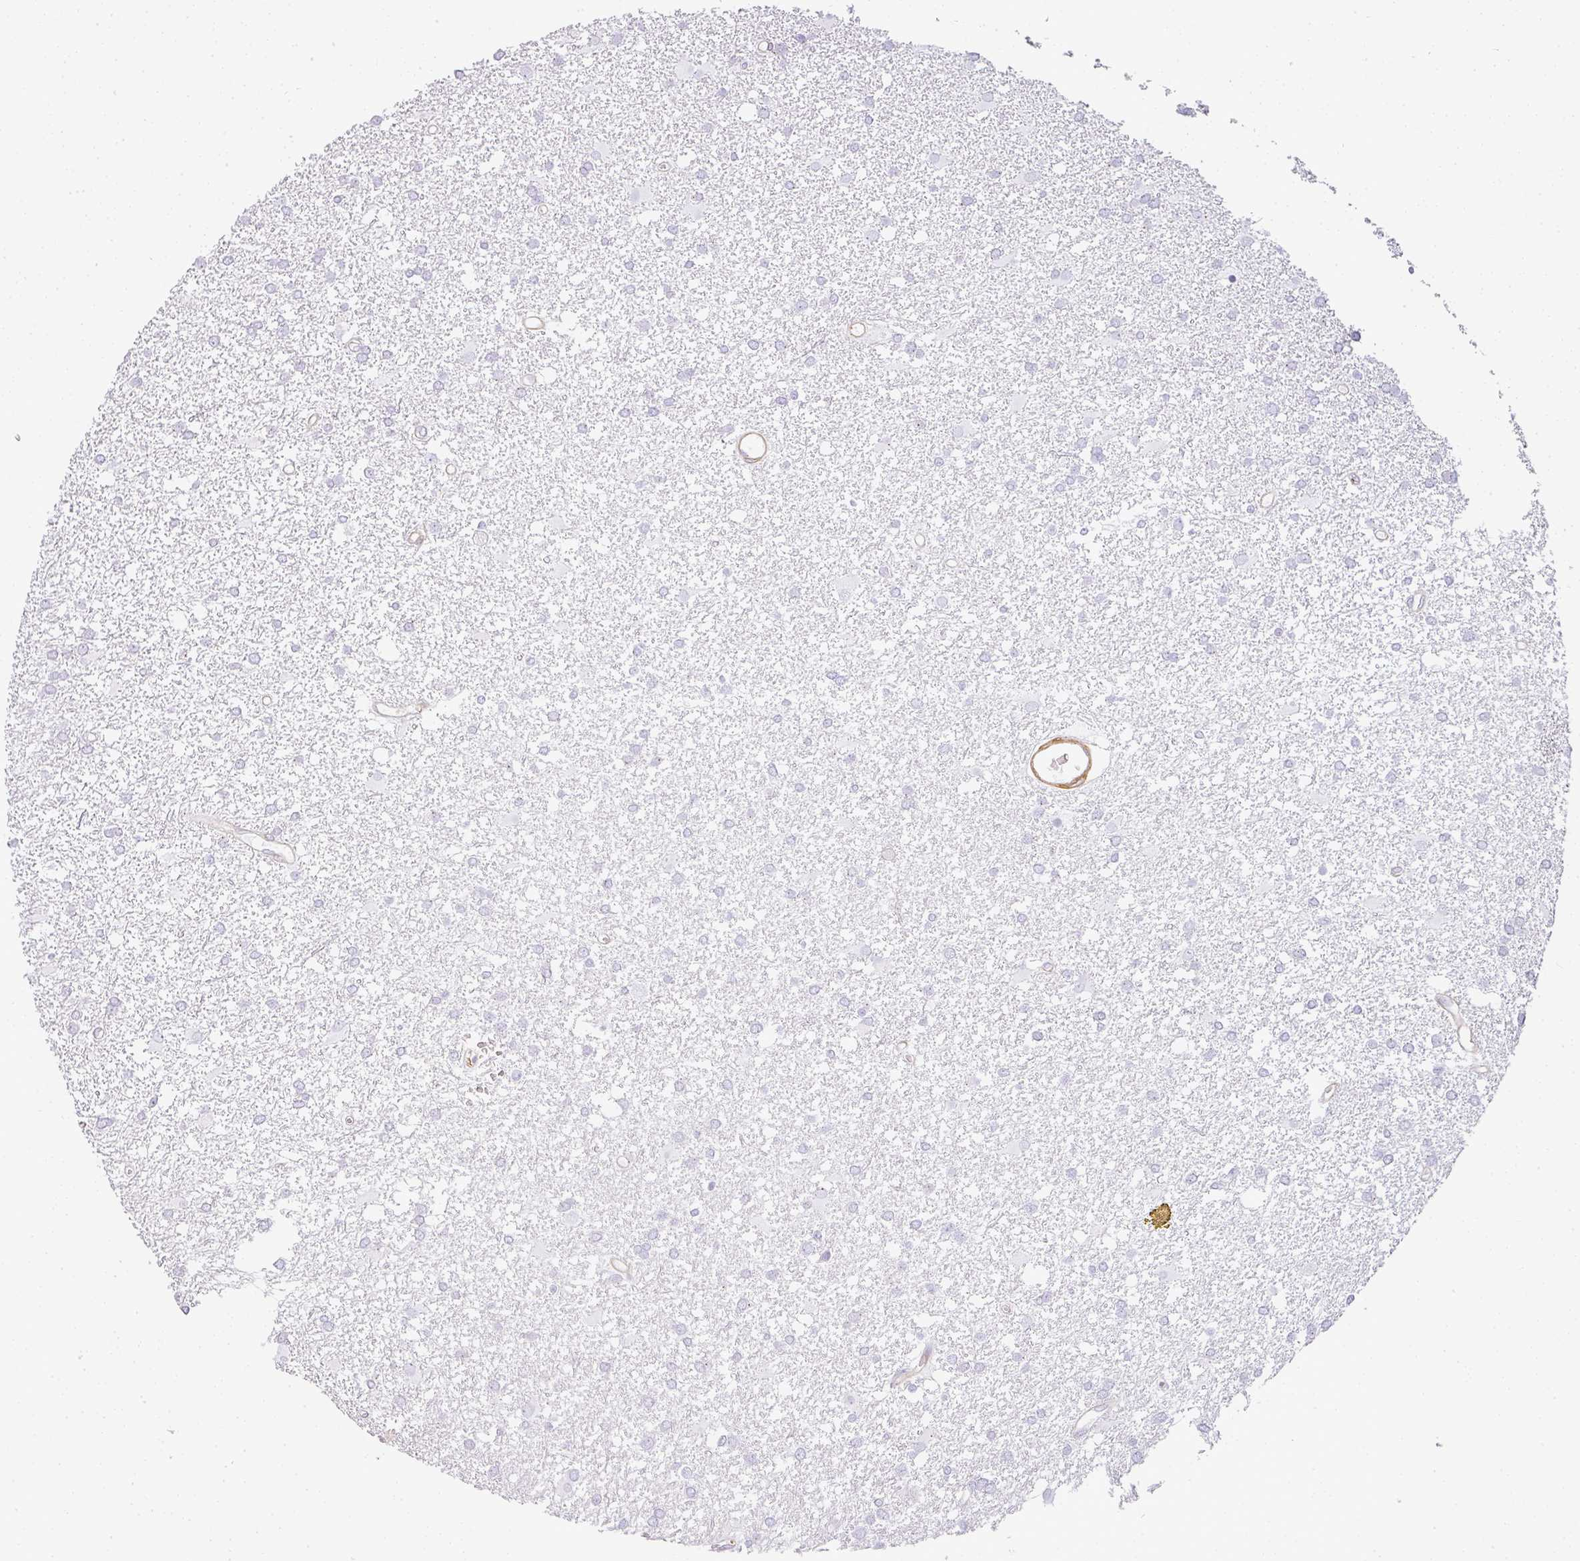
{"staining": {"intensity": "negative", "quantity": "none", "location": "none"}, "tissue": "glioma", "cell_type": "Tumor cells", "image_type": "cancer", "snomed": [{"axis": "morphology", "description": "Glioma, malignant, High grade"}, {"axis": "topography", "description": "Brain"}], "caption": "An image of glioma stained for a protein exhibits no brown staining in tumor cells.", "gene": "SULF1", "patient": {"sex": "male", "age": 48}}